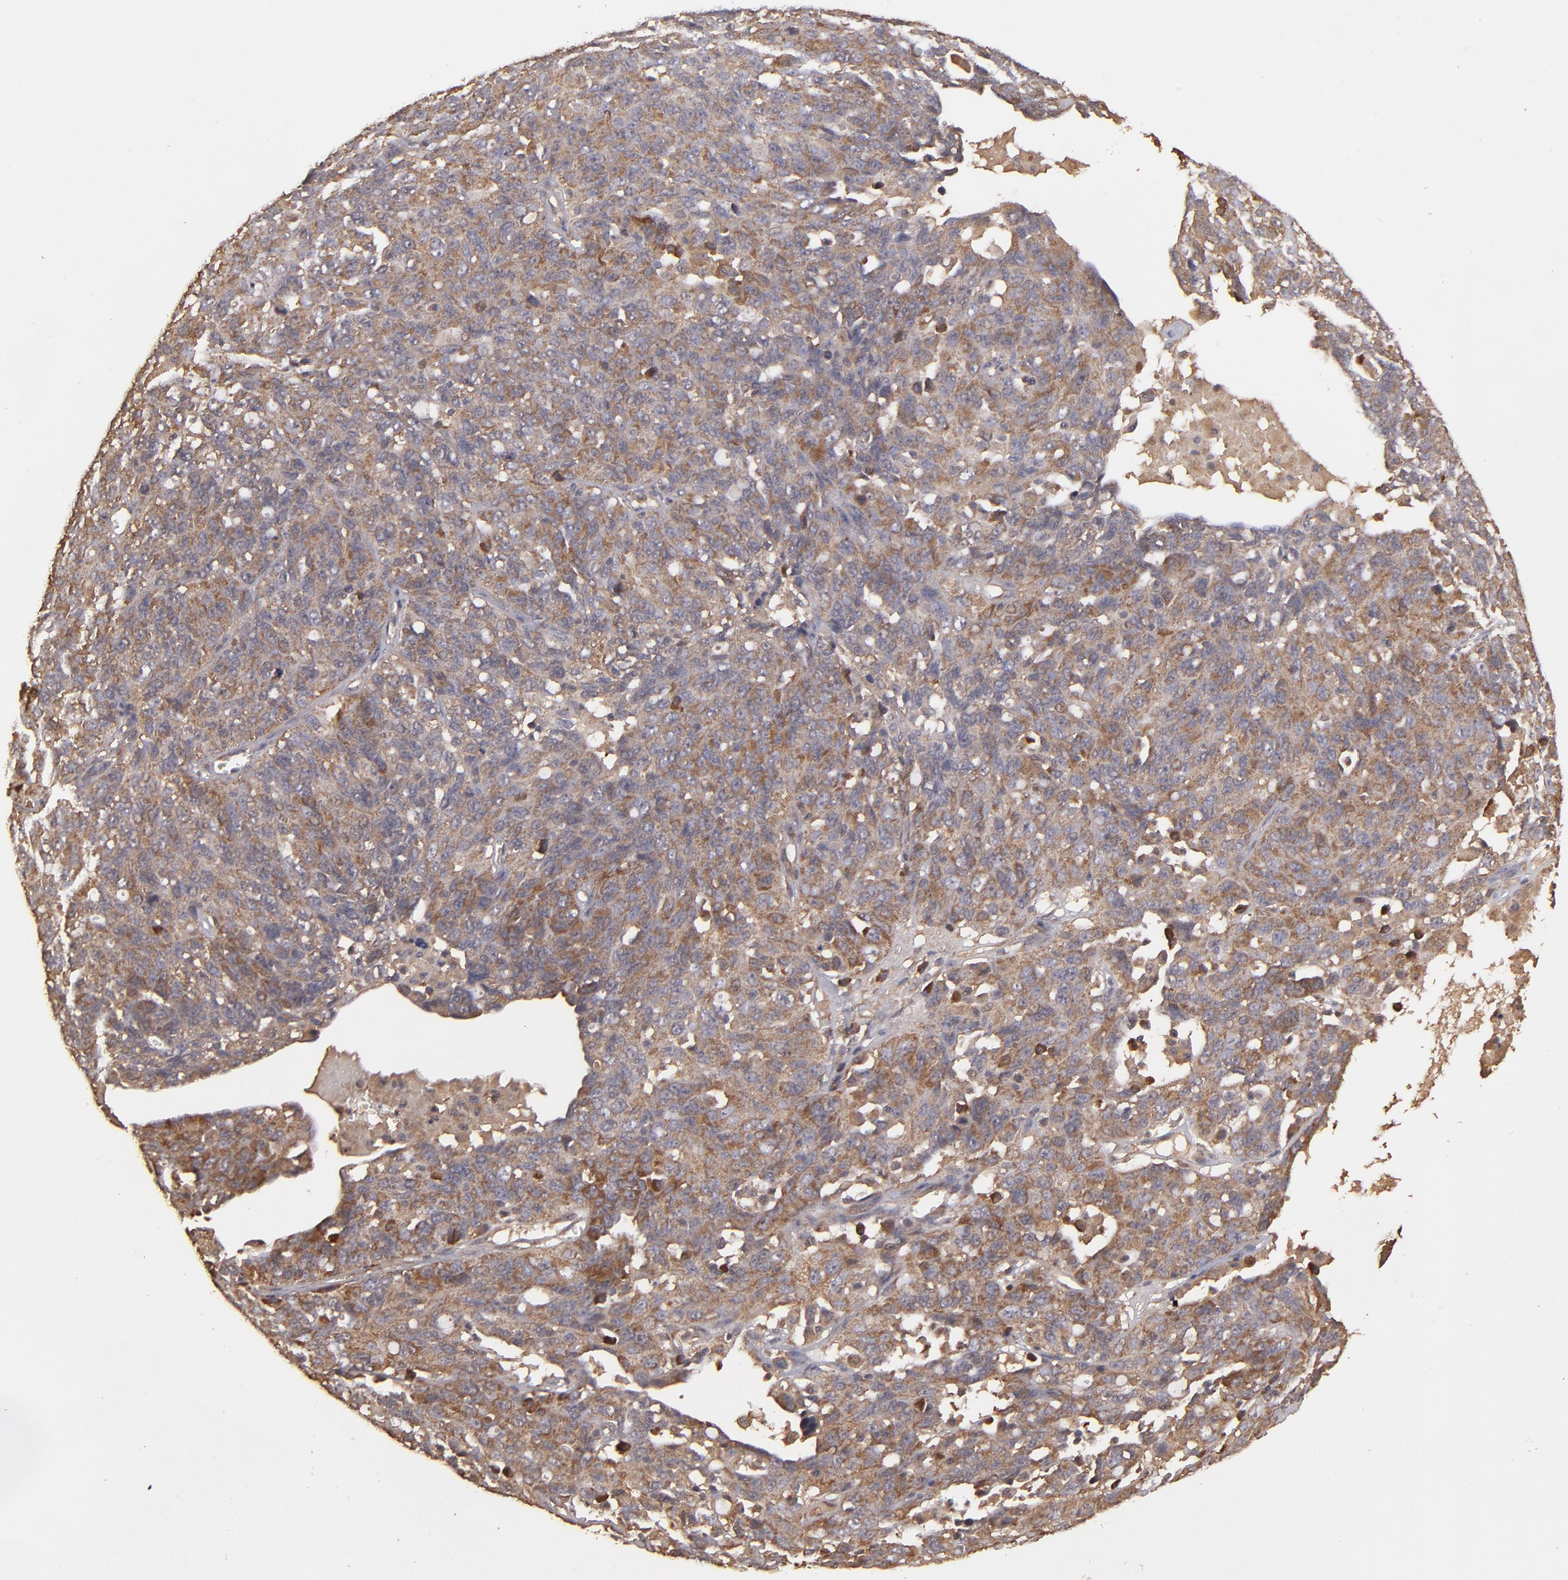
{"staining": {"intensity": "moderate", "quantity": ">75%", "location": "cytoplasmic/membranous"}, "tissue": "ovarian cancer", "cell_type": "Tumor cells", "image_type": "cancer", "snomed": [{"axis": "morphology", "description": "Cystadenocarcinoma, serous, NOS"}, {"axis": "topography", "description": "Ovary"}], "caption": "An immunohistochemistry (IHC) image of neoplastic tissue is shown. Protein staining in brown highlights moderate cytoplasmic/membranous positivity in ovarian cancer (serous cystadenocarcinoma) within tumor cells.", "gene": "TXNDC16", "patient": {"sex": "female", "age": 71}}